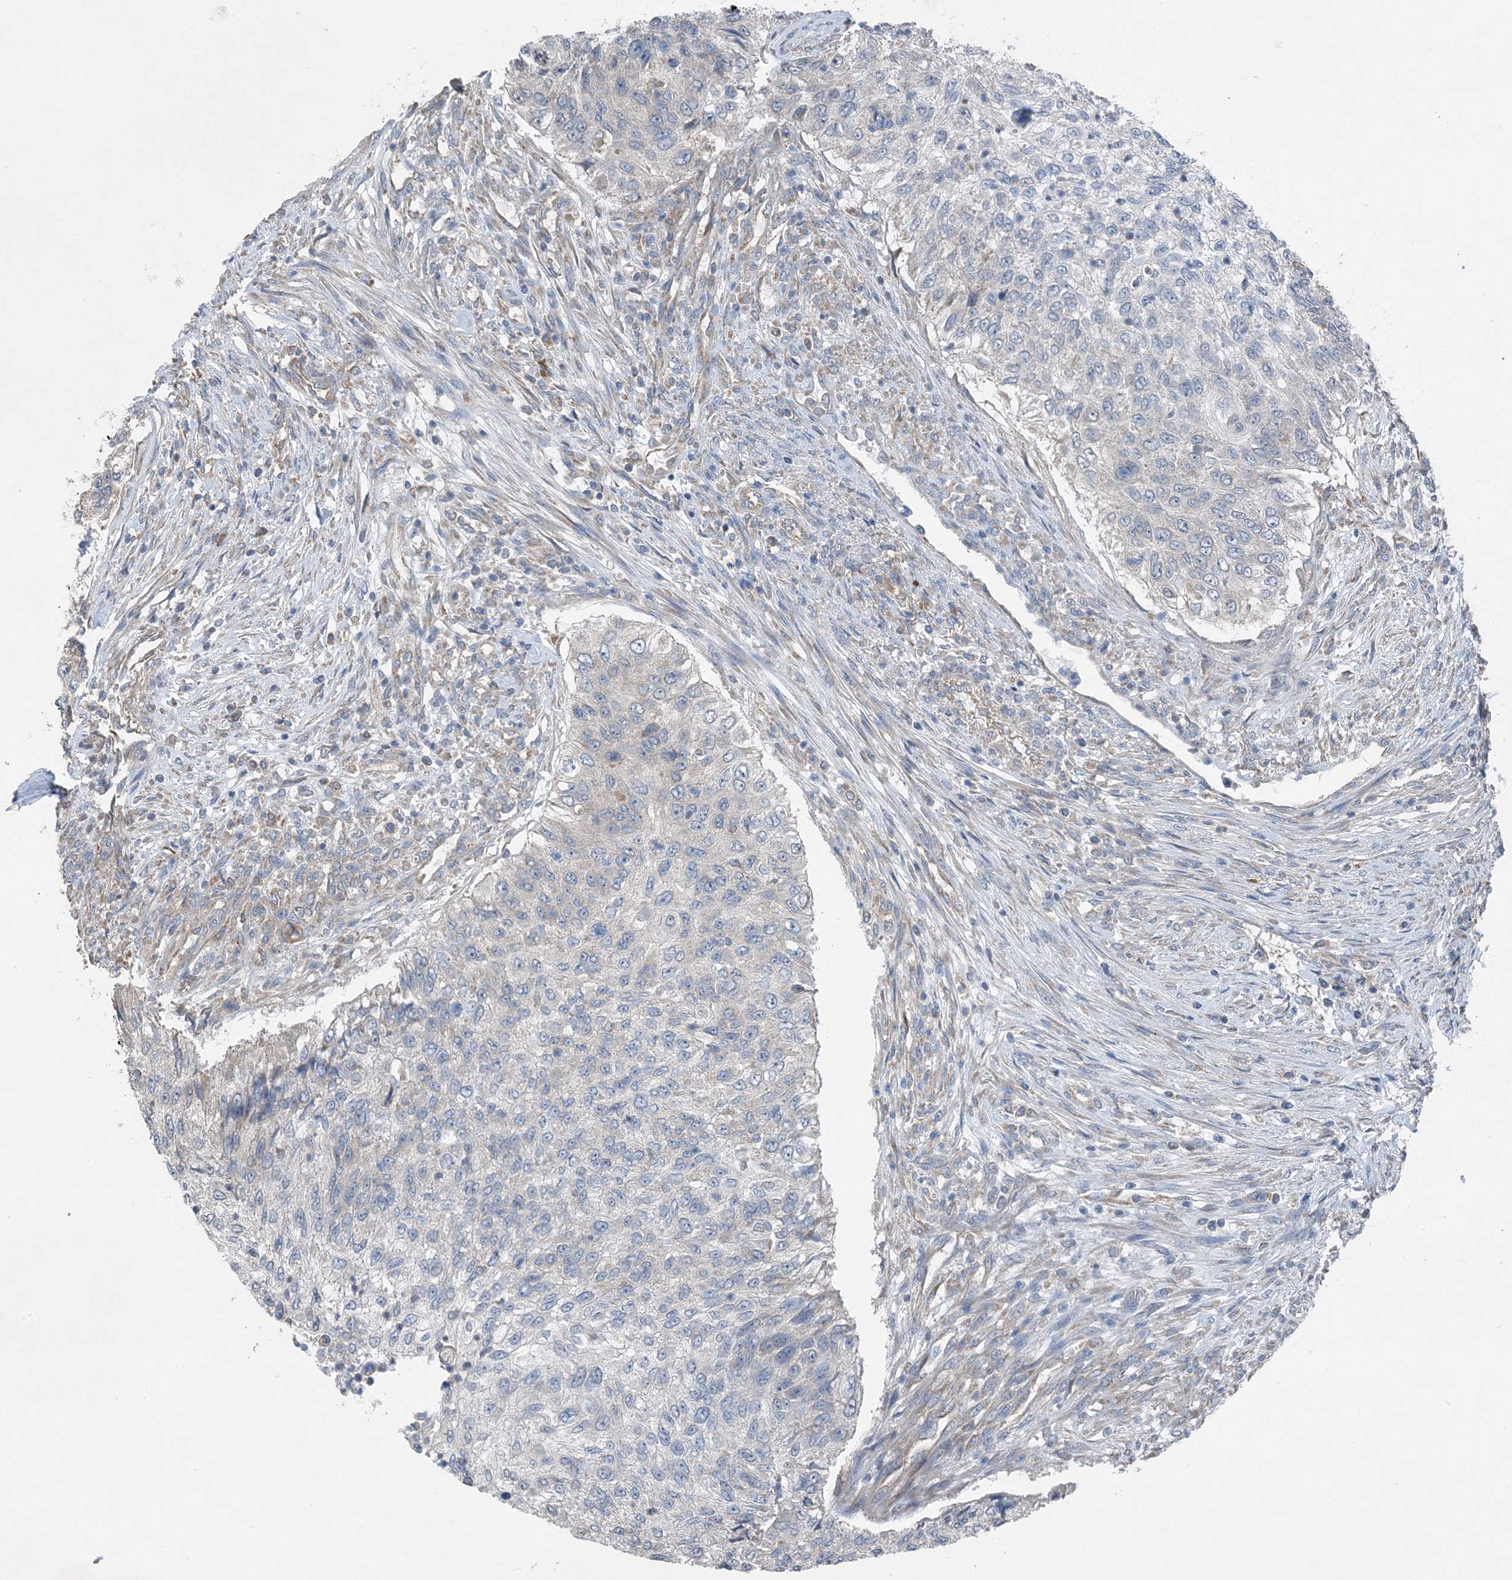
{"staining": {"intensity": "negative", "quantity": "none", "location": "none"}, "tissue": "urothelial cancer", "cell_type": "Tumor cells", "image_type": "cancer", "snomed": [{"axis": "morphology", "description": "Urothelial carcinoma, High grade"}, {"axis": "topography", "description": "Urinary bladder"}], "caption": "A high-resolution photomicrograph shows immunohistochemistry staining of urothelial cancer, which reveals no significant staining in tumor cells.", "gene": "DHX30", "patient": {"sex": "female", "age": 60}}